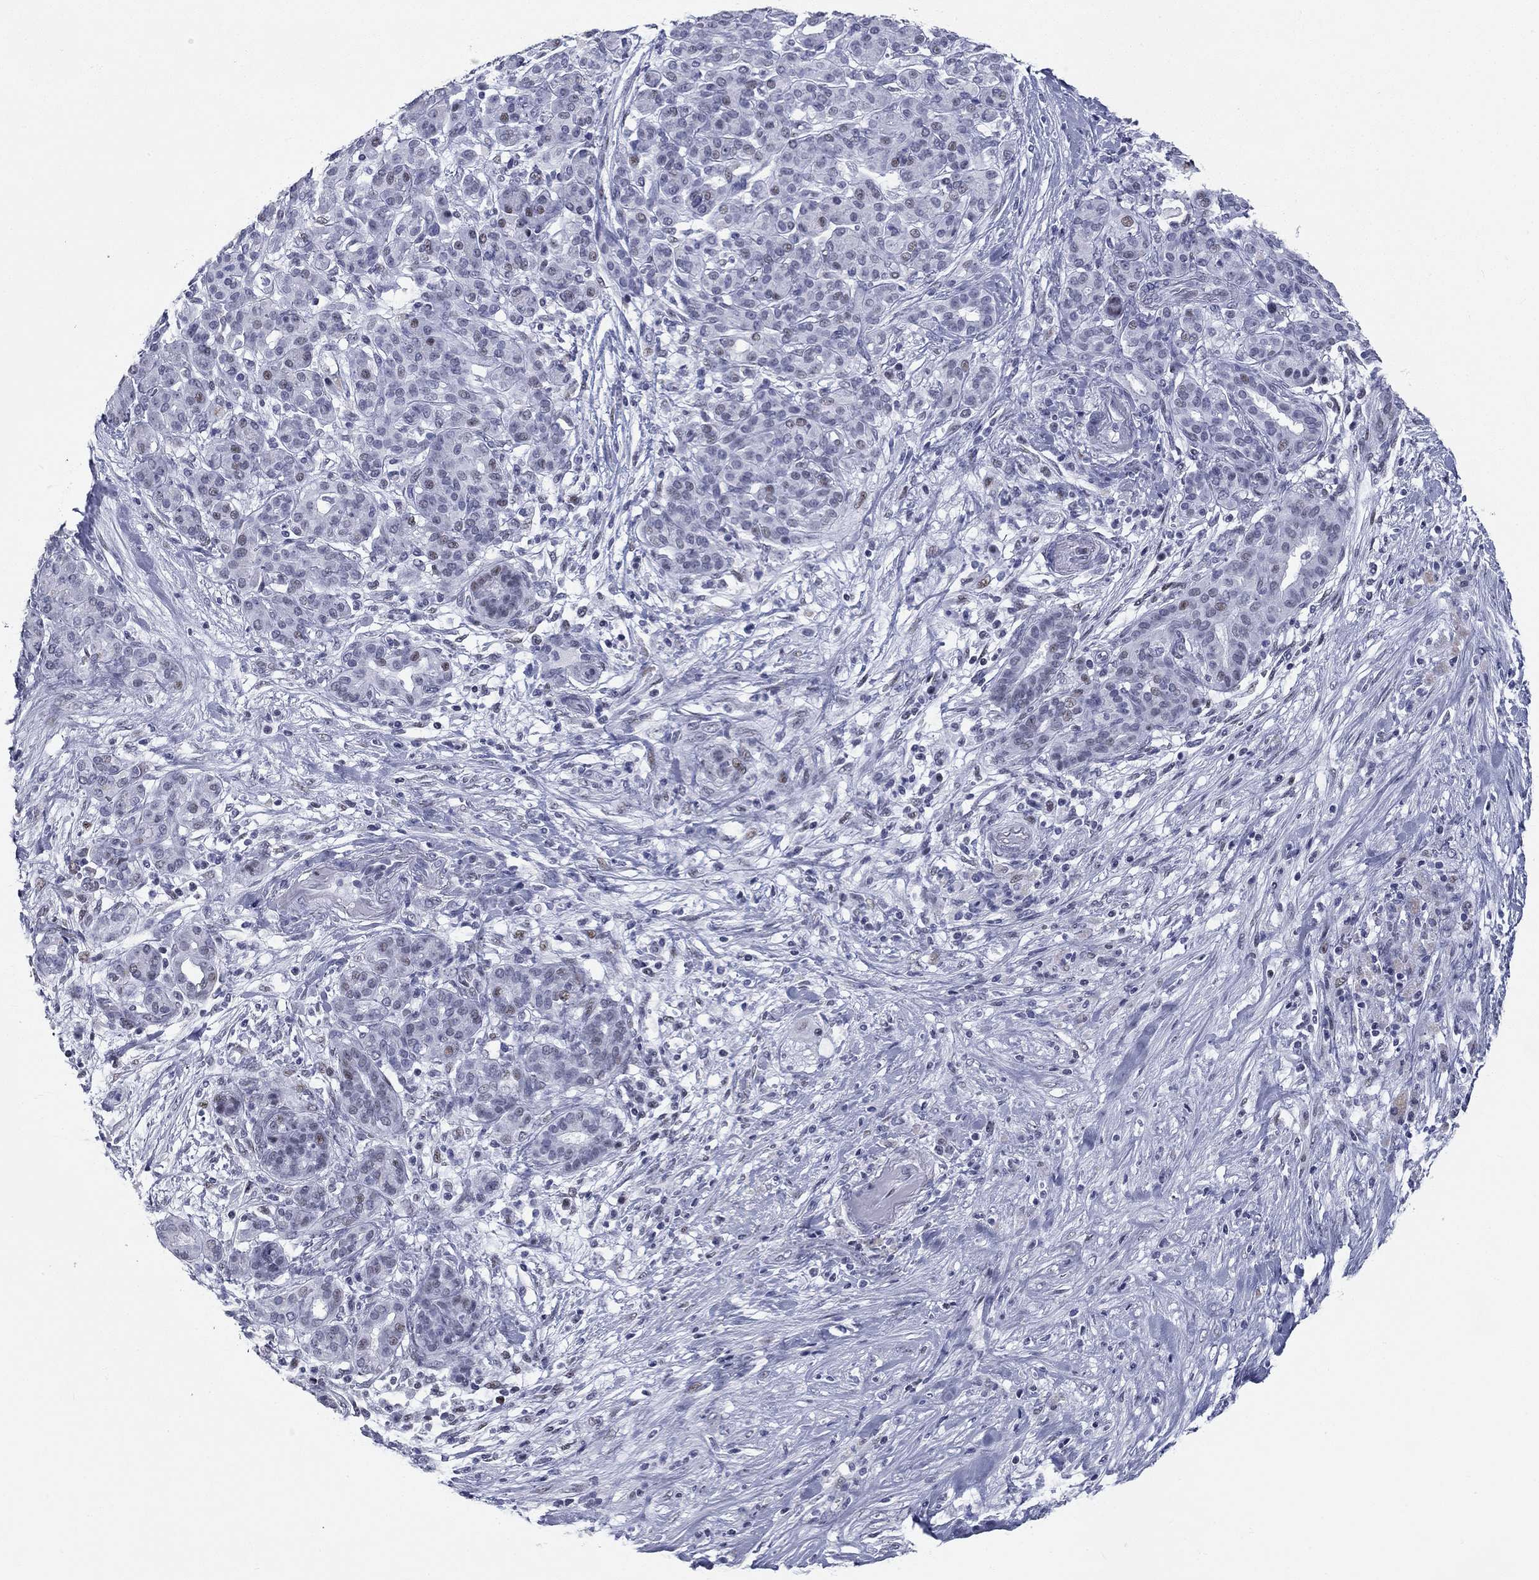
{"staining": {"intensity": "moderate", "quantity": "<25%", "location": "nuclear"}, "tissue": "pancreatic cancer", "cell_type": "Tumor cells", "image_type": "cancer", "snomed": [{"axis": "morphology", "description": "Adenocarcinoma, NOS"}, {"axis": "topography", "description": "Pancreas"}], "caption": "Immunohistochemistry (IHC) micrograph of pancreatic adenocarcinoma stained for a protein (brown), which demonstrates low levels of moderate nuclear positivity in about <25% of tumor cells.", "gene": "ASF1B", "patient": {"sex": "male", "age": 44}}